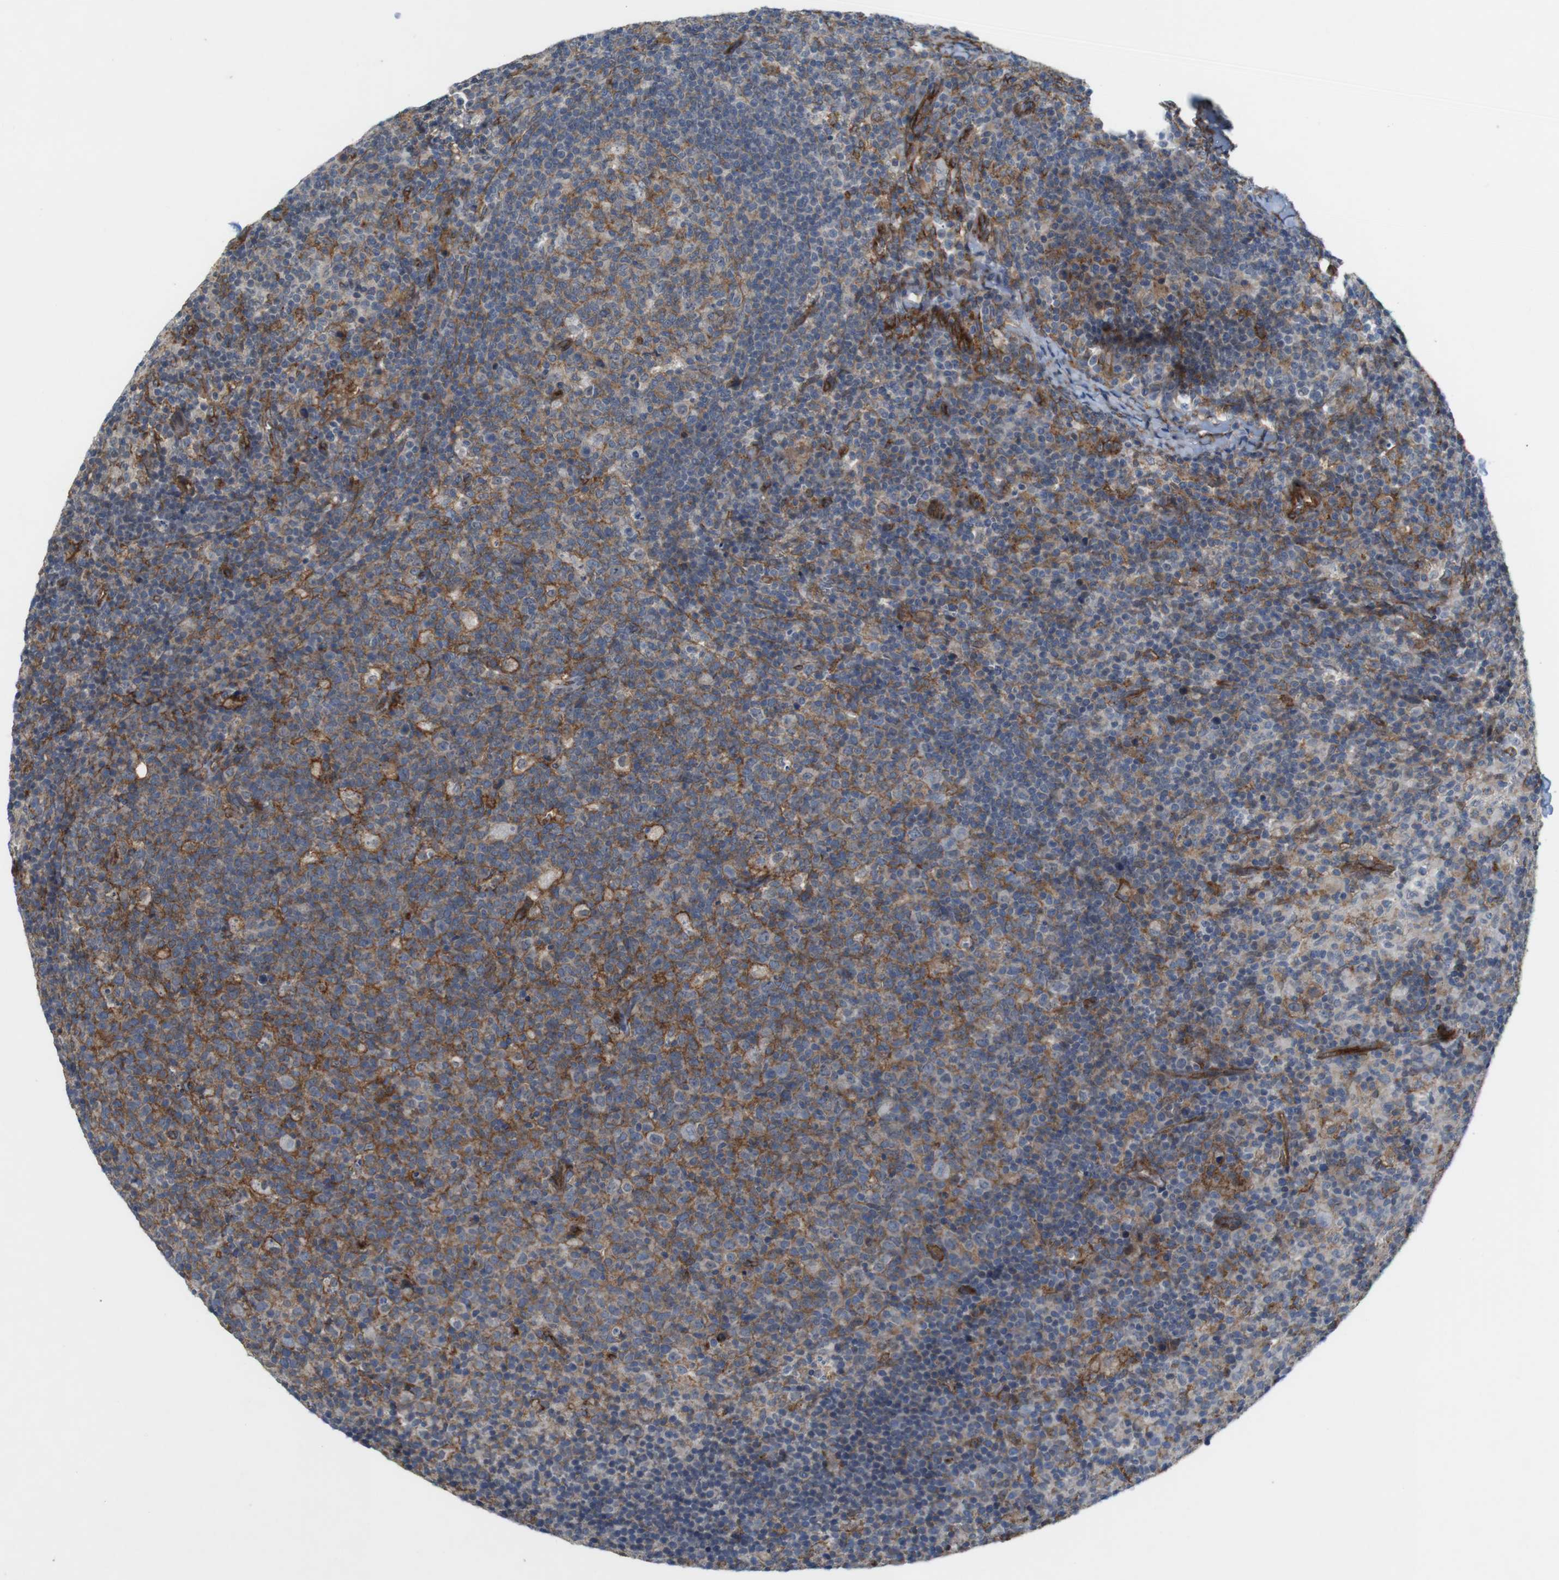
{"staining": {"intensity": "moderate", "quantity": ">75%", "location": "cytoplasmic/membranous"}, "tissue": "lymph node", "cell_type": "Germinal center cells", "image_type": "normal", "snomed": [{"axis": "morphology", "description": "Normal tissue, NOS"}, {"axis": "morphology", "description": "Inflammation, NOS"}, {"axis": "topography", "description": "Lymph node"}], "caption": "Lymph node stained with DAB (3,3'-diaminobenzidine) IHC displays medium levels of moderate cytoplasmic/membranous expression in about >75% of germinal center cells.", "gene": "PTGER4", "patient": {"sex": "male", "age": 55}}